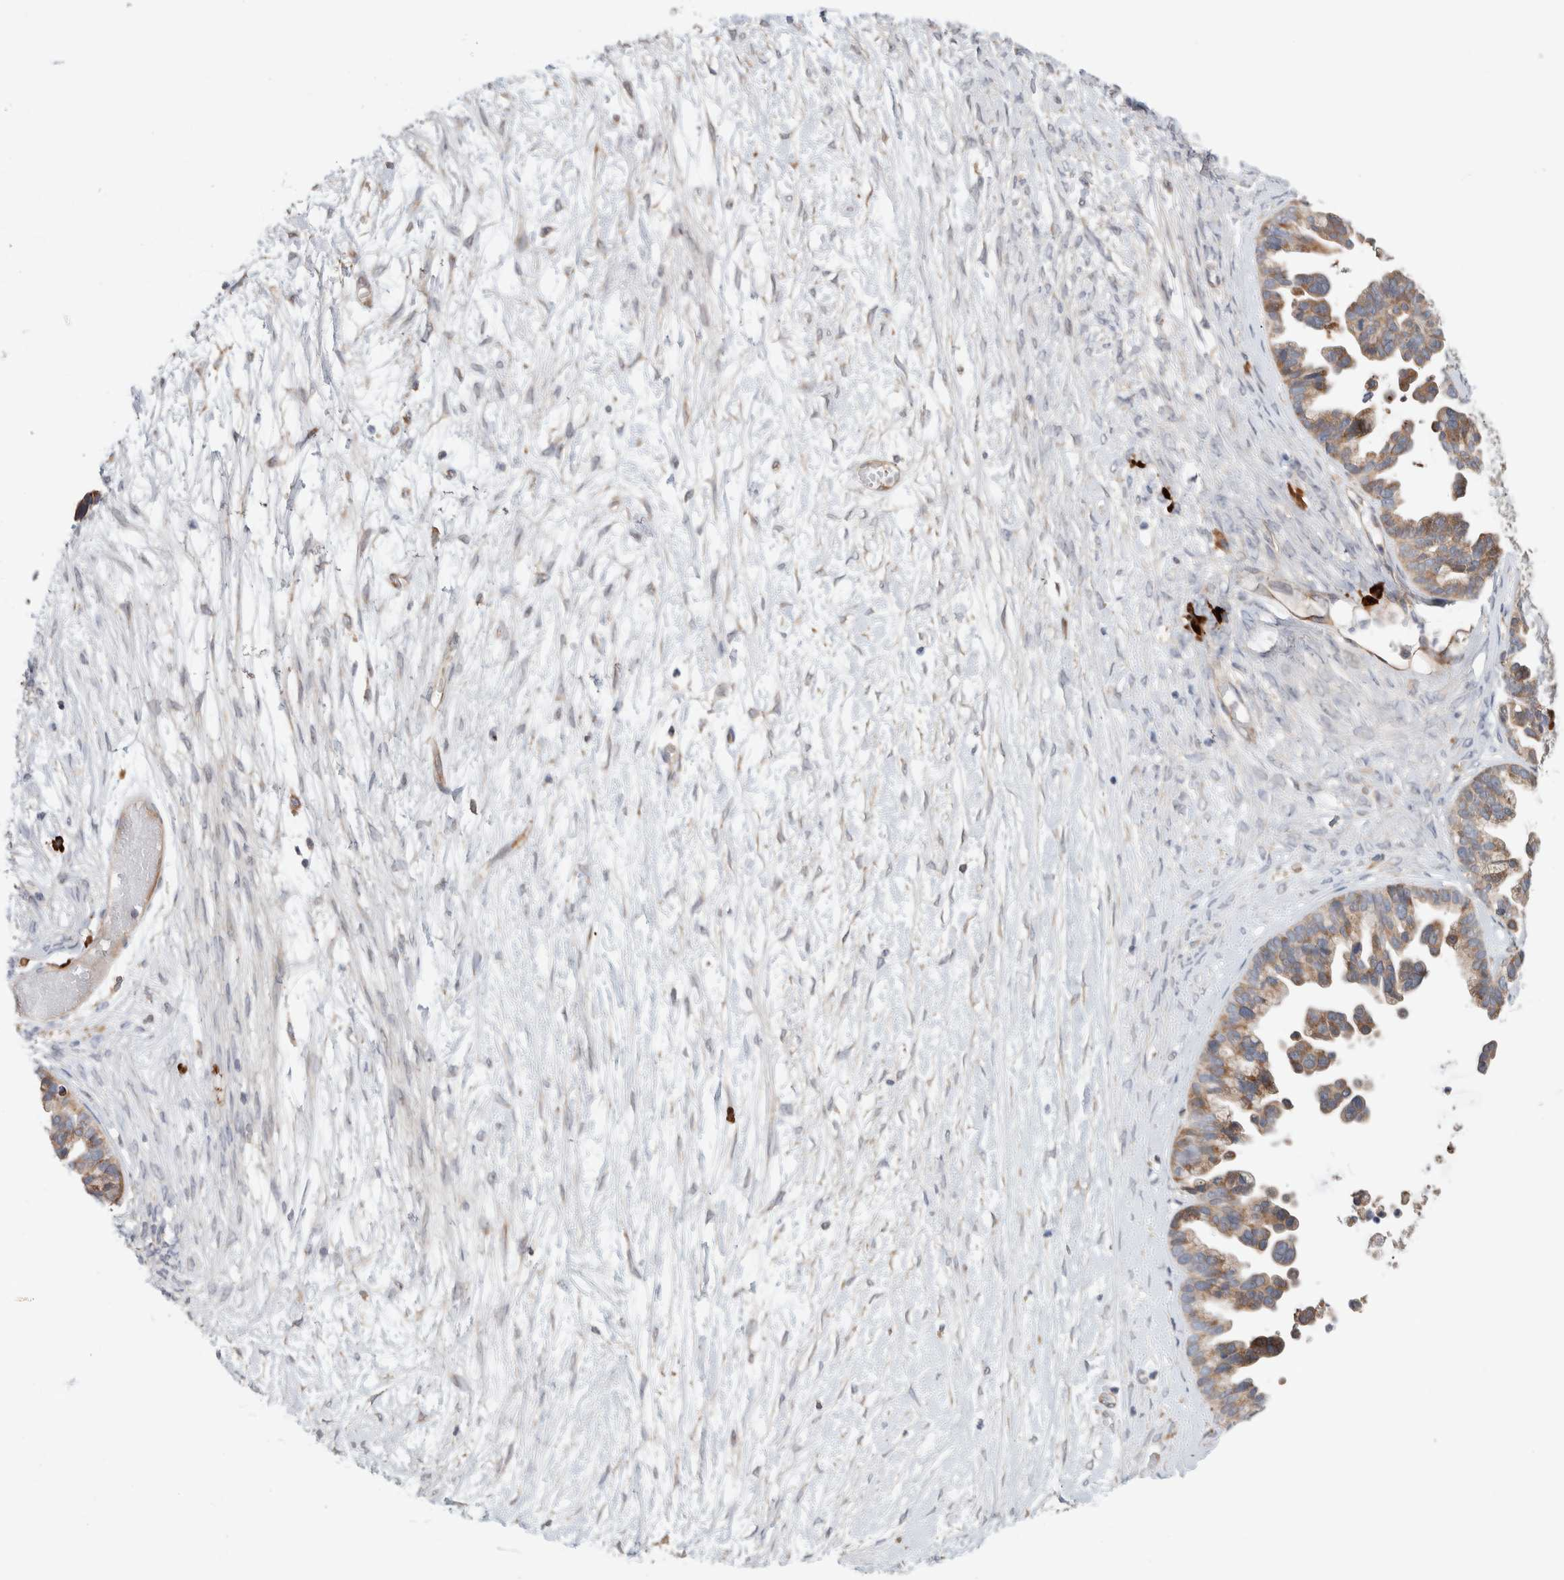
{"staining": {"intensity": "moderate", "quantity": ">75%", "location": "cytoplasmic/membranous"}, "tissue": "ovarian cancer", "cell_type": "Tumor cells", "image_type": "cancer", "snomed": [{"axis": "morphology", "description": "Cystadenocarcinoma, serous, NOS"}, {"axis": "topography", "description": "Ovary"}], "caption": "A brown stain shows moderate cytoplasmic/membranous positivity of a protein in ovarian serous cystadenocarcinoma tumor cells.", "gene": "ADCY8", "patient": {"sex": "female", "age": 56}}